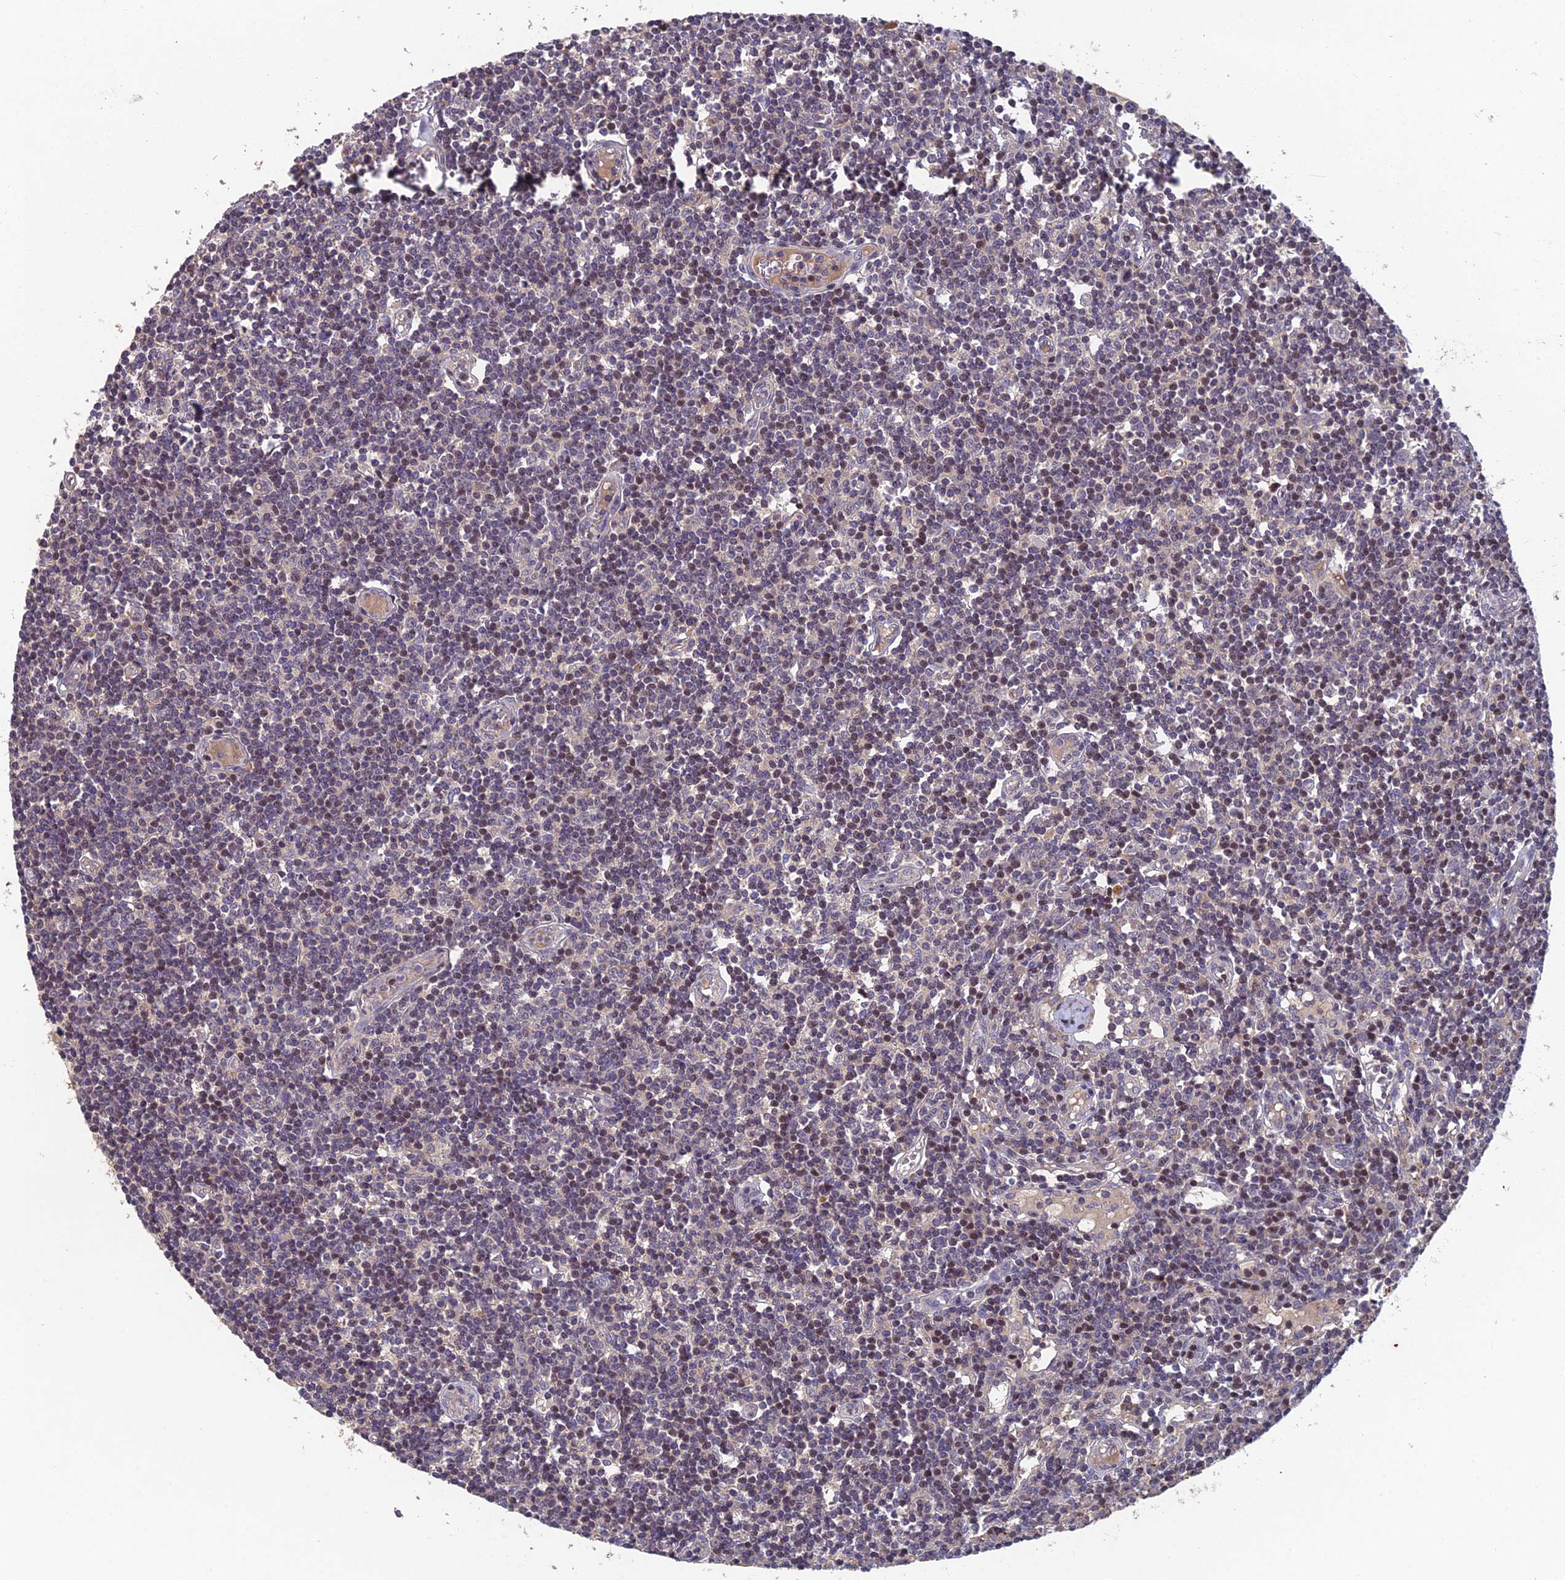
{"staining": {"intensity": "negative", "quantity": "none", "location": "none"}, "tissue": "lymph node", "cell_type": "Germinal center cells", "image_type": "normal", "snomed": [{"axis": "morphology", "description": "Normal tissue, NOS"}, {"axis": "topography", "description": "Lymph node"}], "caption": "The micrograph demonstrates no staining of germinal center cells in normal lymph node.", "gene": "ADAMTS13", "patient": {"sex": "female", "age": 55}}